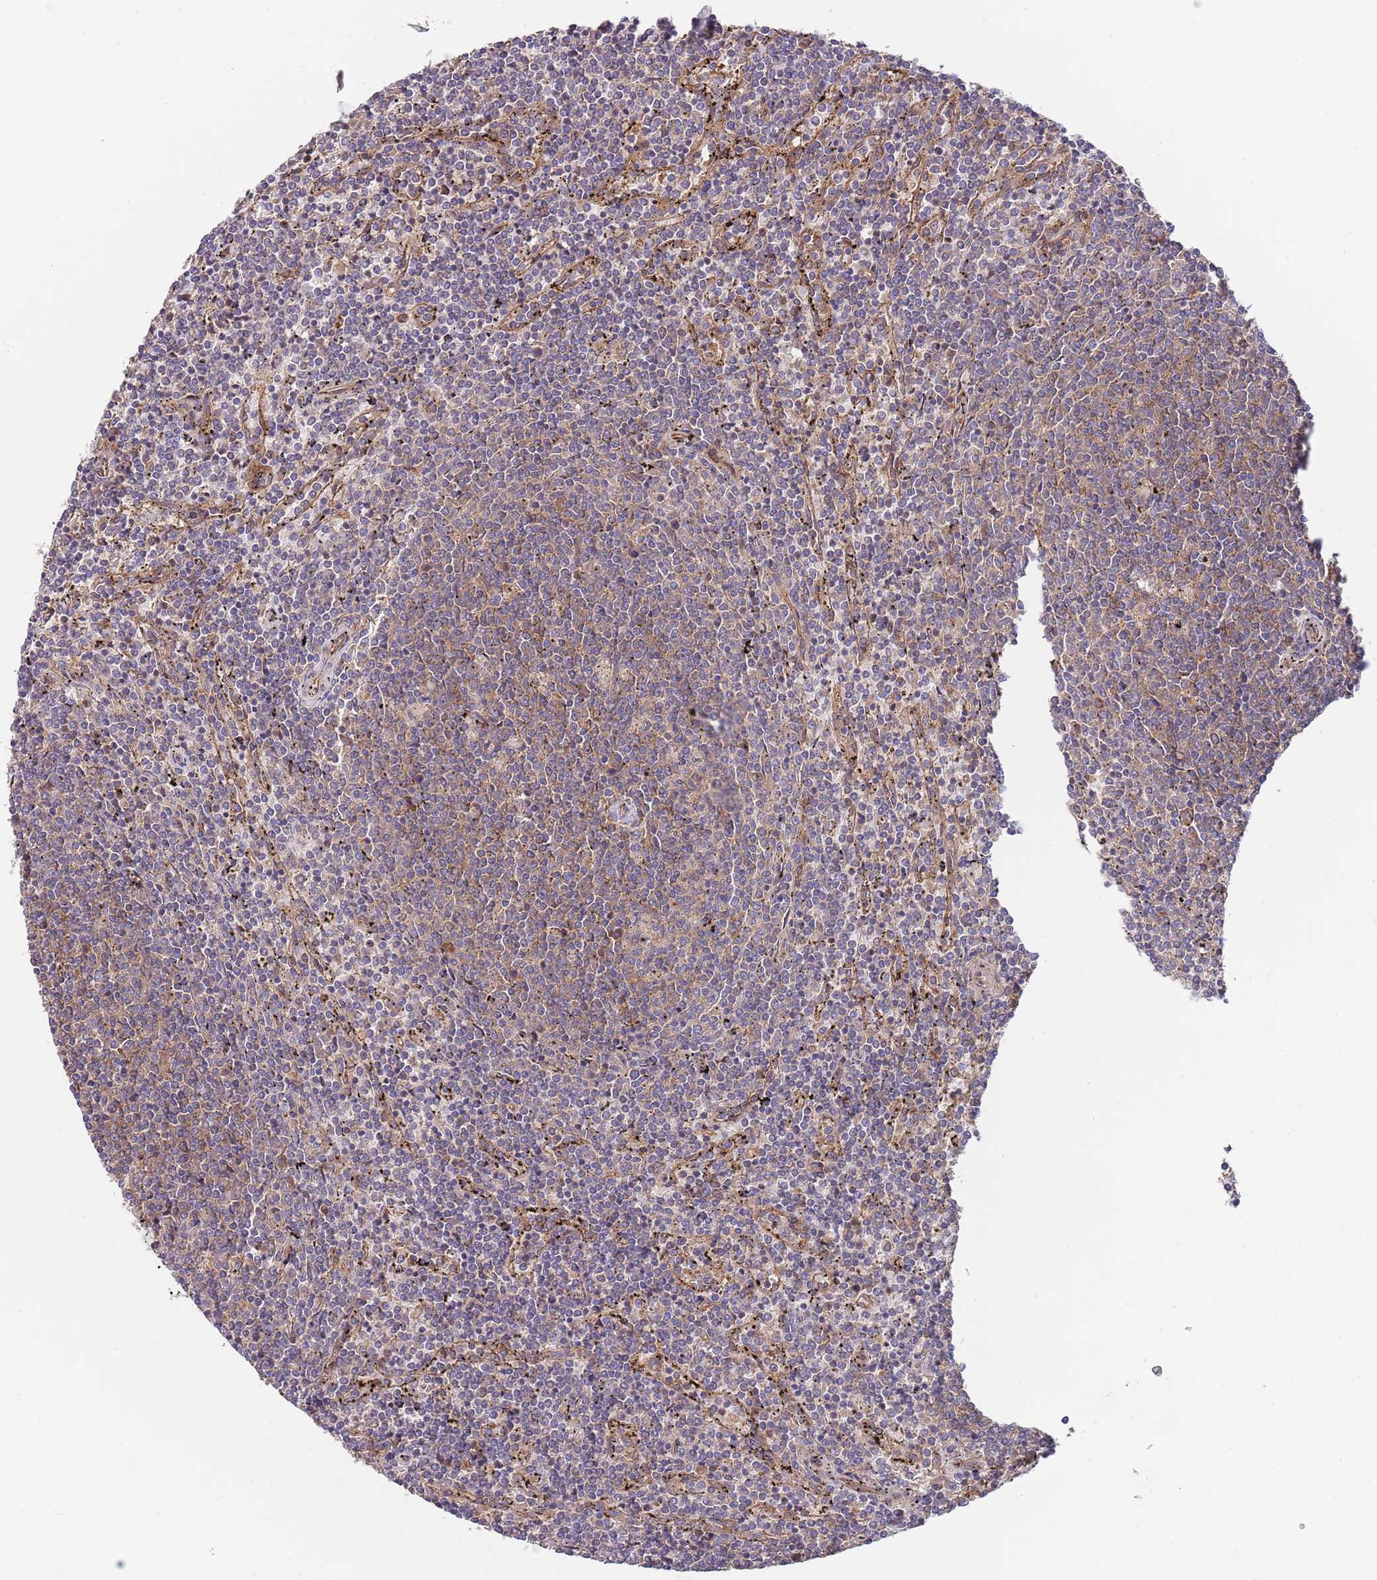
{"staining": {"intensity": "weak", "quantity": "<25%", "location": "cytoplasmic/membranous"}, "tissue": "lymphoma", "cell_type": "Tumor cells", "image_type": "cancer", "snomed": [{"axis": "morphology", "description": "Malignant lymphoma, non-Hodgkin's type, Low grade"}, {"axis": "topography", "description": "Spleen"}], "caption": "This is an immunohistochemistry histopathology image of human lymphoma. There is no positivity in tumor cells.", "gene": "EIF3F", "patient": {"sex": "female", "age": 50}}